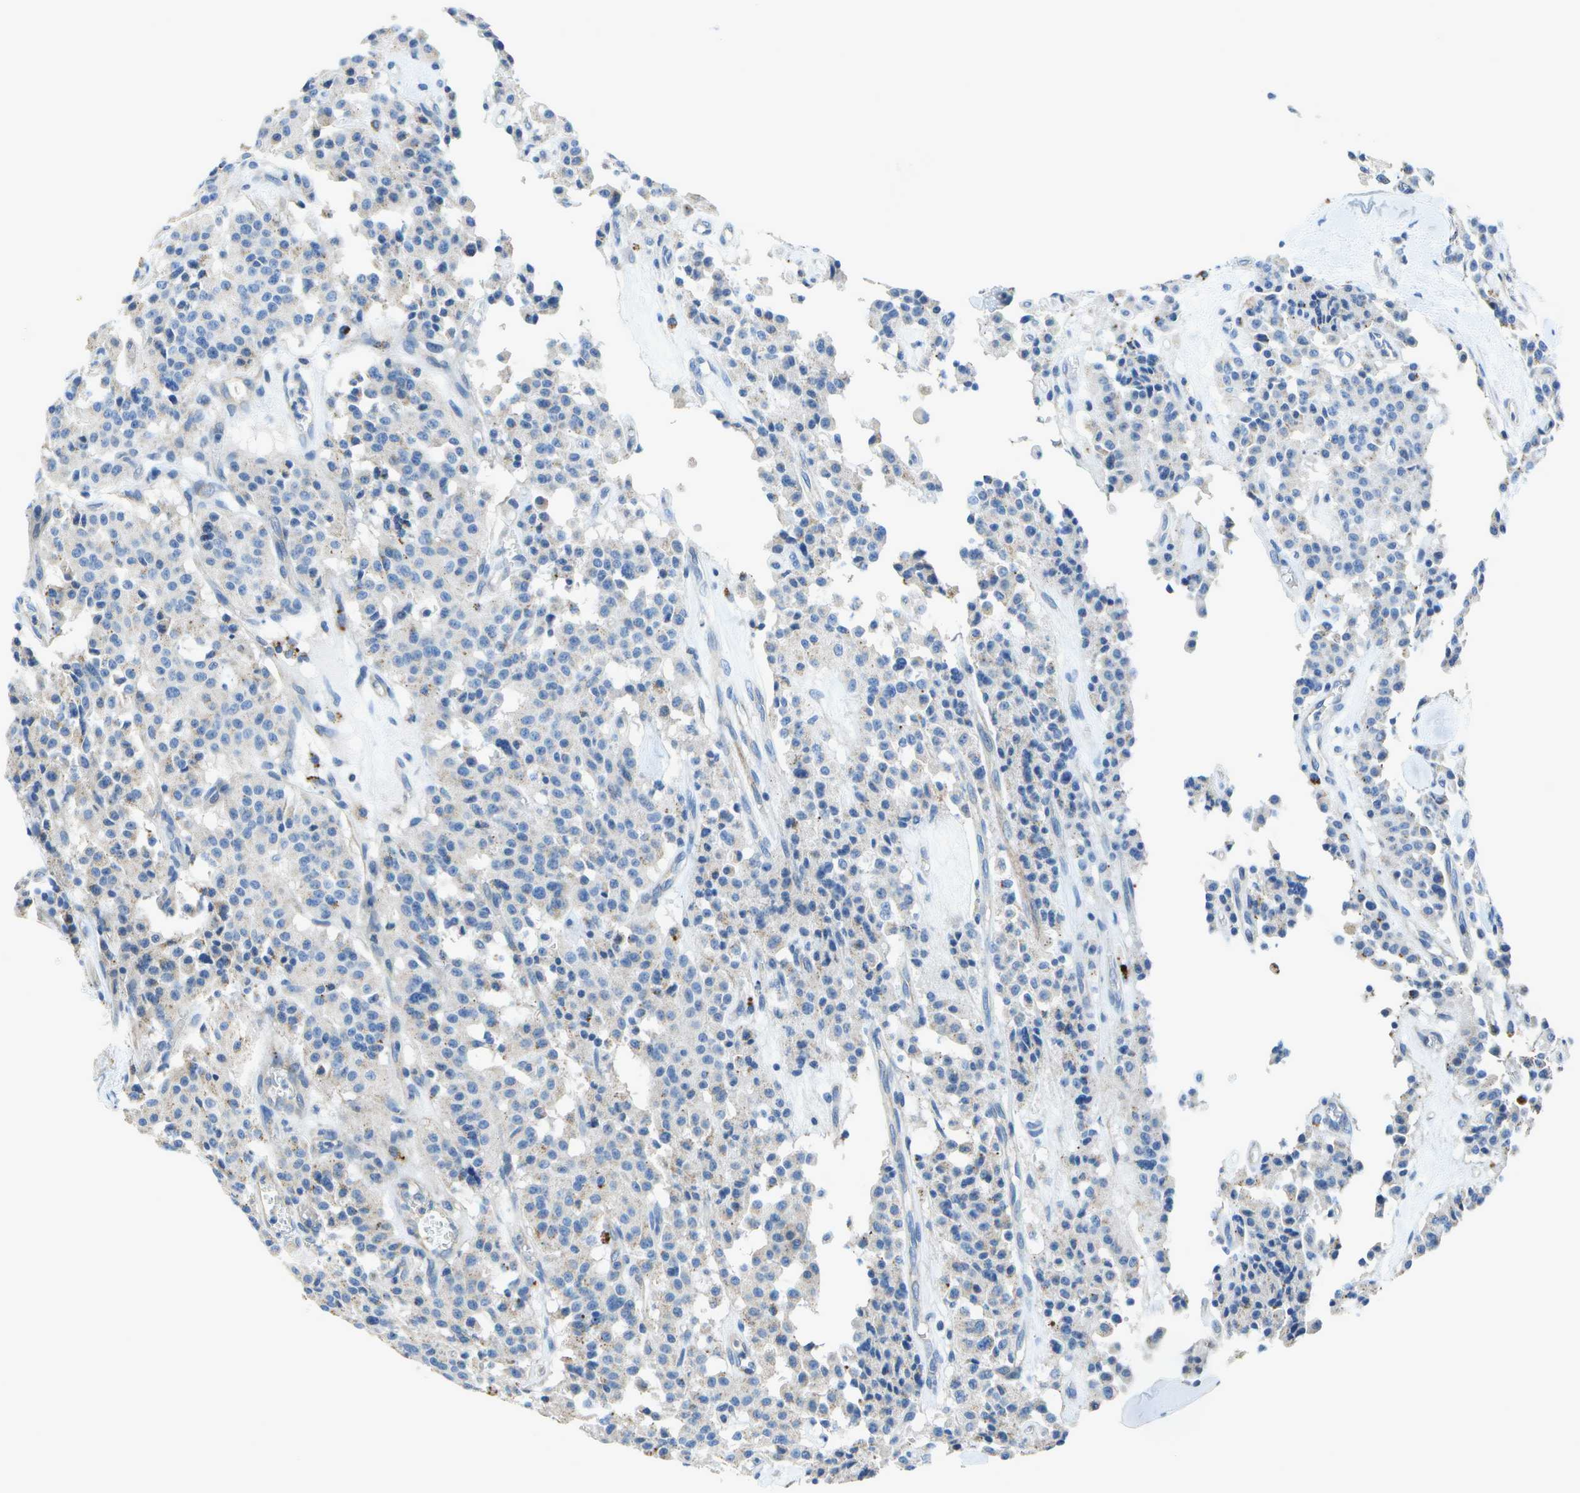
{"staining": {"intensity": "weak", "quantity": "<25%", "location": "cytoplasmic/membranous"}, "tissue": "carcinoid", "cell_type": "Tumor cells", "image_type": "cancer", "snomed": [{"axis": "morphology", "description": "Carcinoid, malignant, NOS"}, {"axis": "topography", "description": "Lung"}], "caption": "The immunohistochemistry (IHC) micrograph has no significant positivity in tumor cells of malignant carcinoid tissue.", "gene": "DCT", "patient": {"sex": "male", "age": 30}}